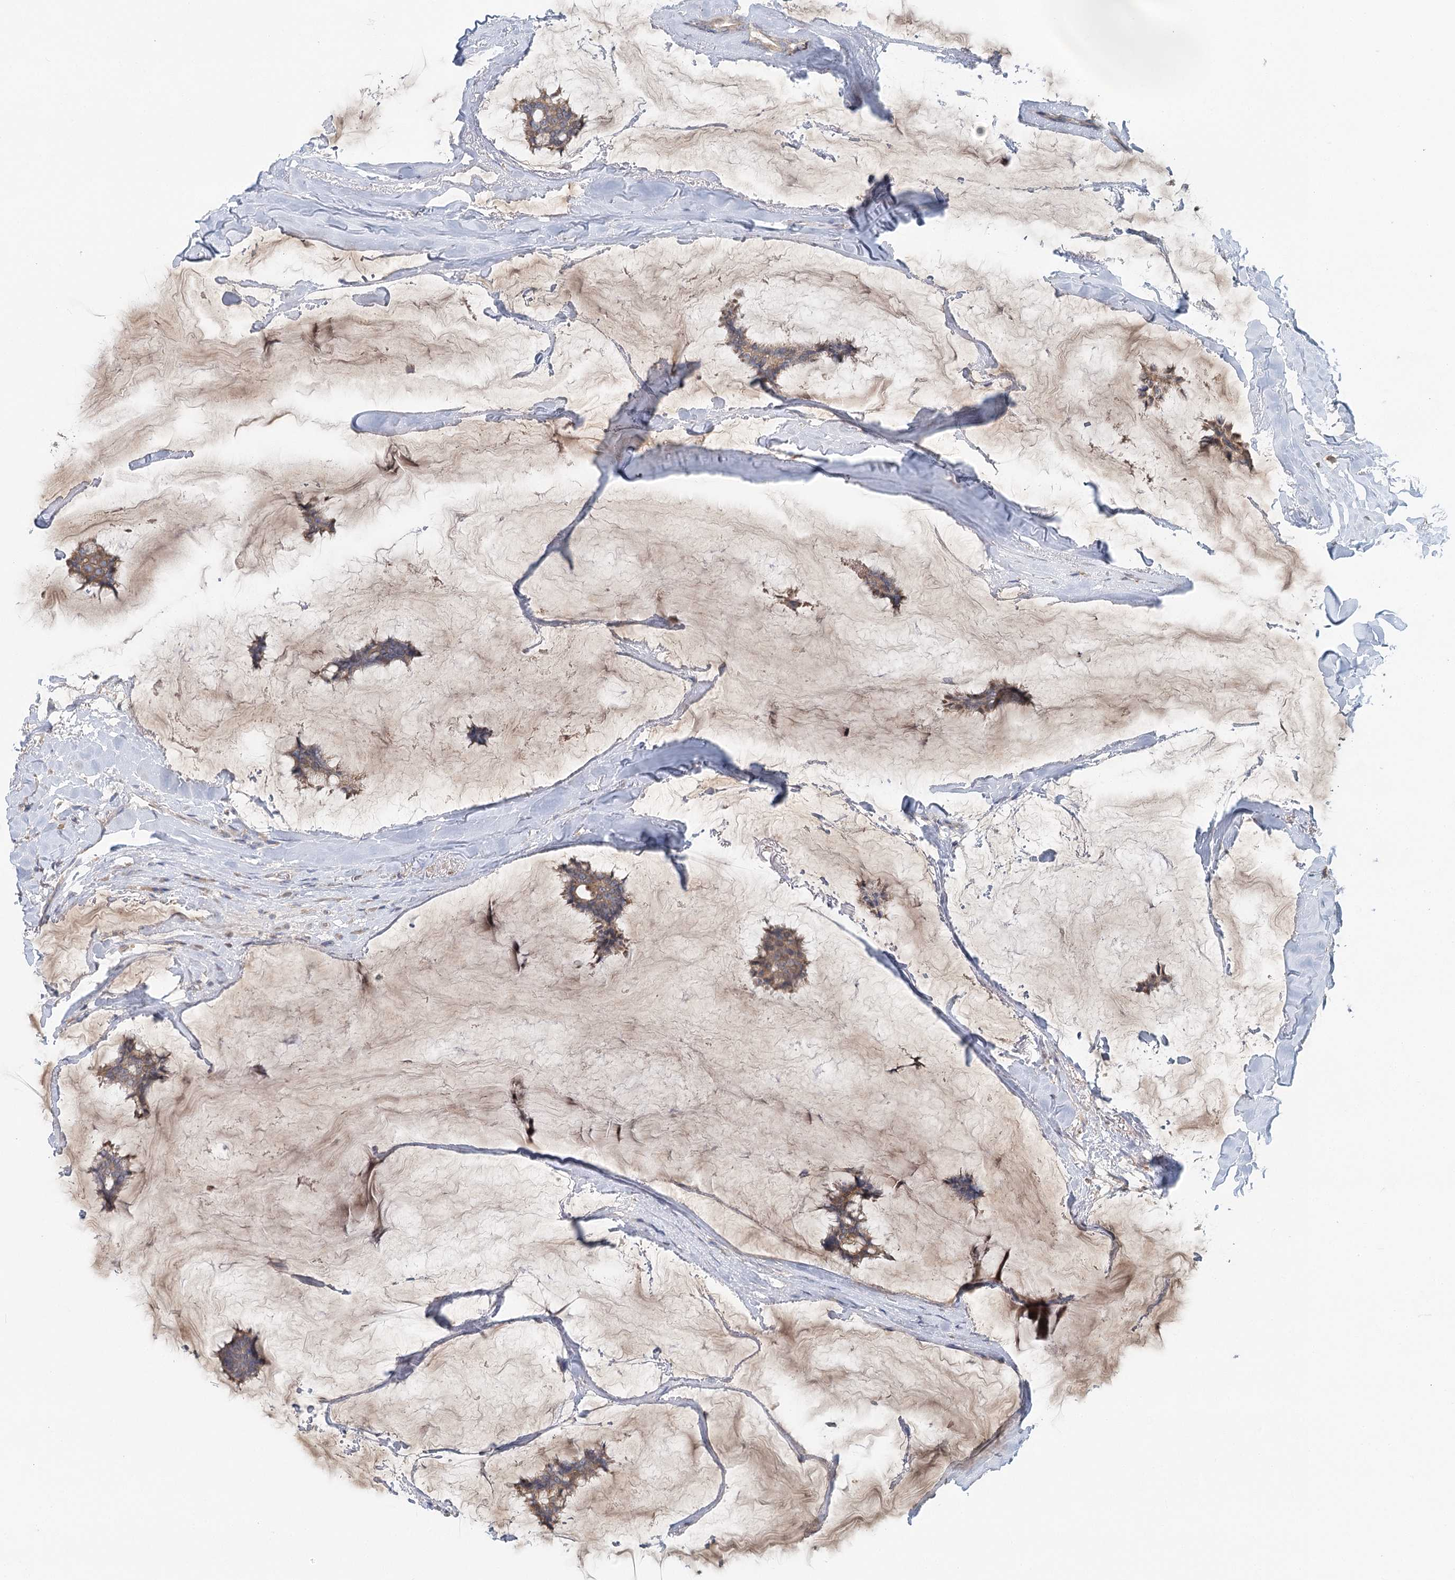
{"staining": {"intensity": "weak", "quantity": ">75%", "location": "cytoplasmic/membranous"}, "tissue": "breast cancer", "cell_type": "Tumor cells", "image_type": "cancer", "snomed": [{"axis": "morphology", "description": "Duct carcinoma"}, {"axis": "topography", "description": "Breast"}], "caption": "Protein staining of breast cancer tissue shows weak cytoplasmic/membranous staining in about >75% of tumor cells.", "gene": "PAIP2", "patient": {"sex": "female", "age": 93}}